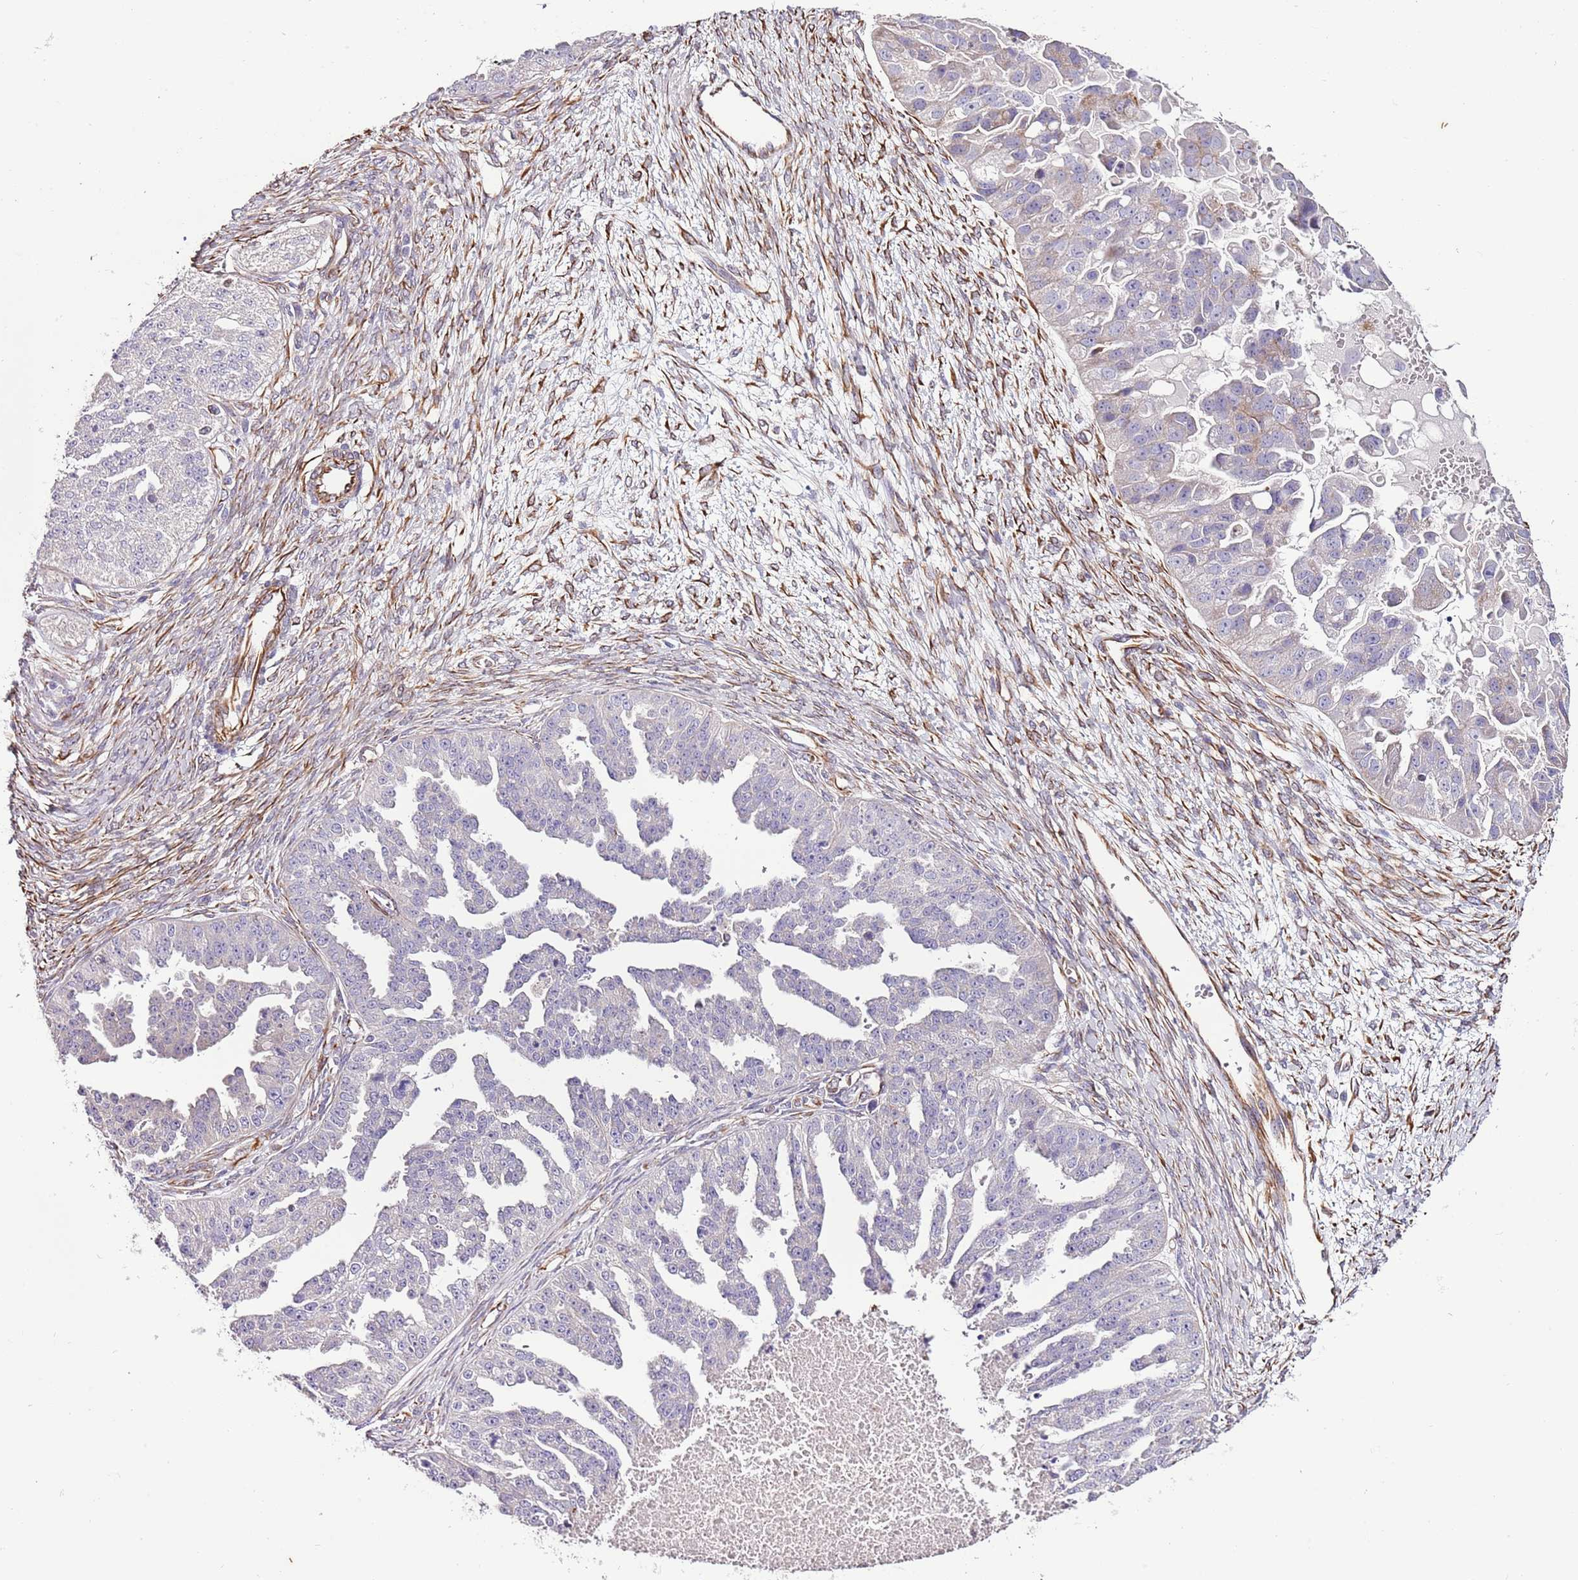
{"staining": {"intensity": "negative", "quantity": "none", "location": "none"}, "tissue": "ovarian cancer", "cell_type": "Tumor cells", "image_type": "cancer", "snomed": [{"axis": "morphology", "description": "Cystadenocarcinoma, serous, NOS"}, {"axis": "topography", "description": "Ovary"}], "caption": "Serous cystadenocarcinoma (ovarian) stained for a protein using immunohistochemistry displays no staining tumor cells.", "gene": "ZNF786", "patient": {"sex": "female", "age": 58}}